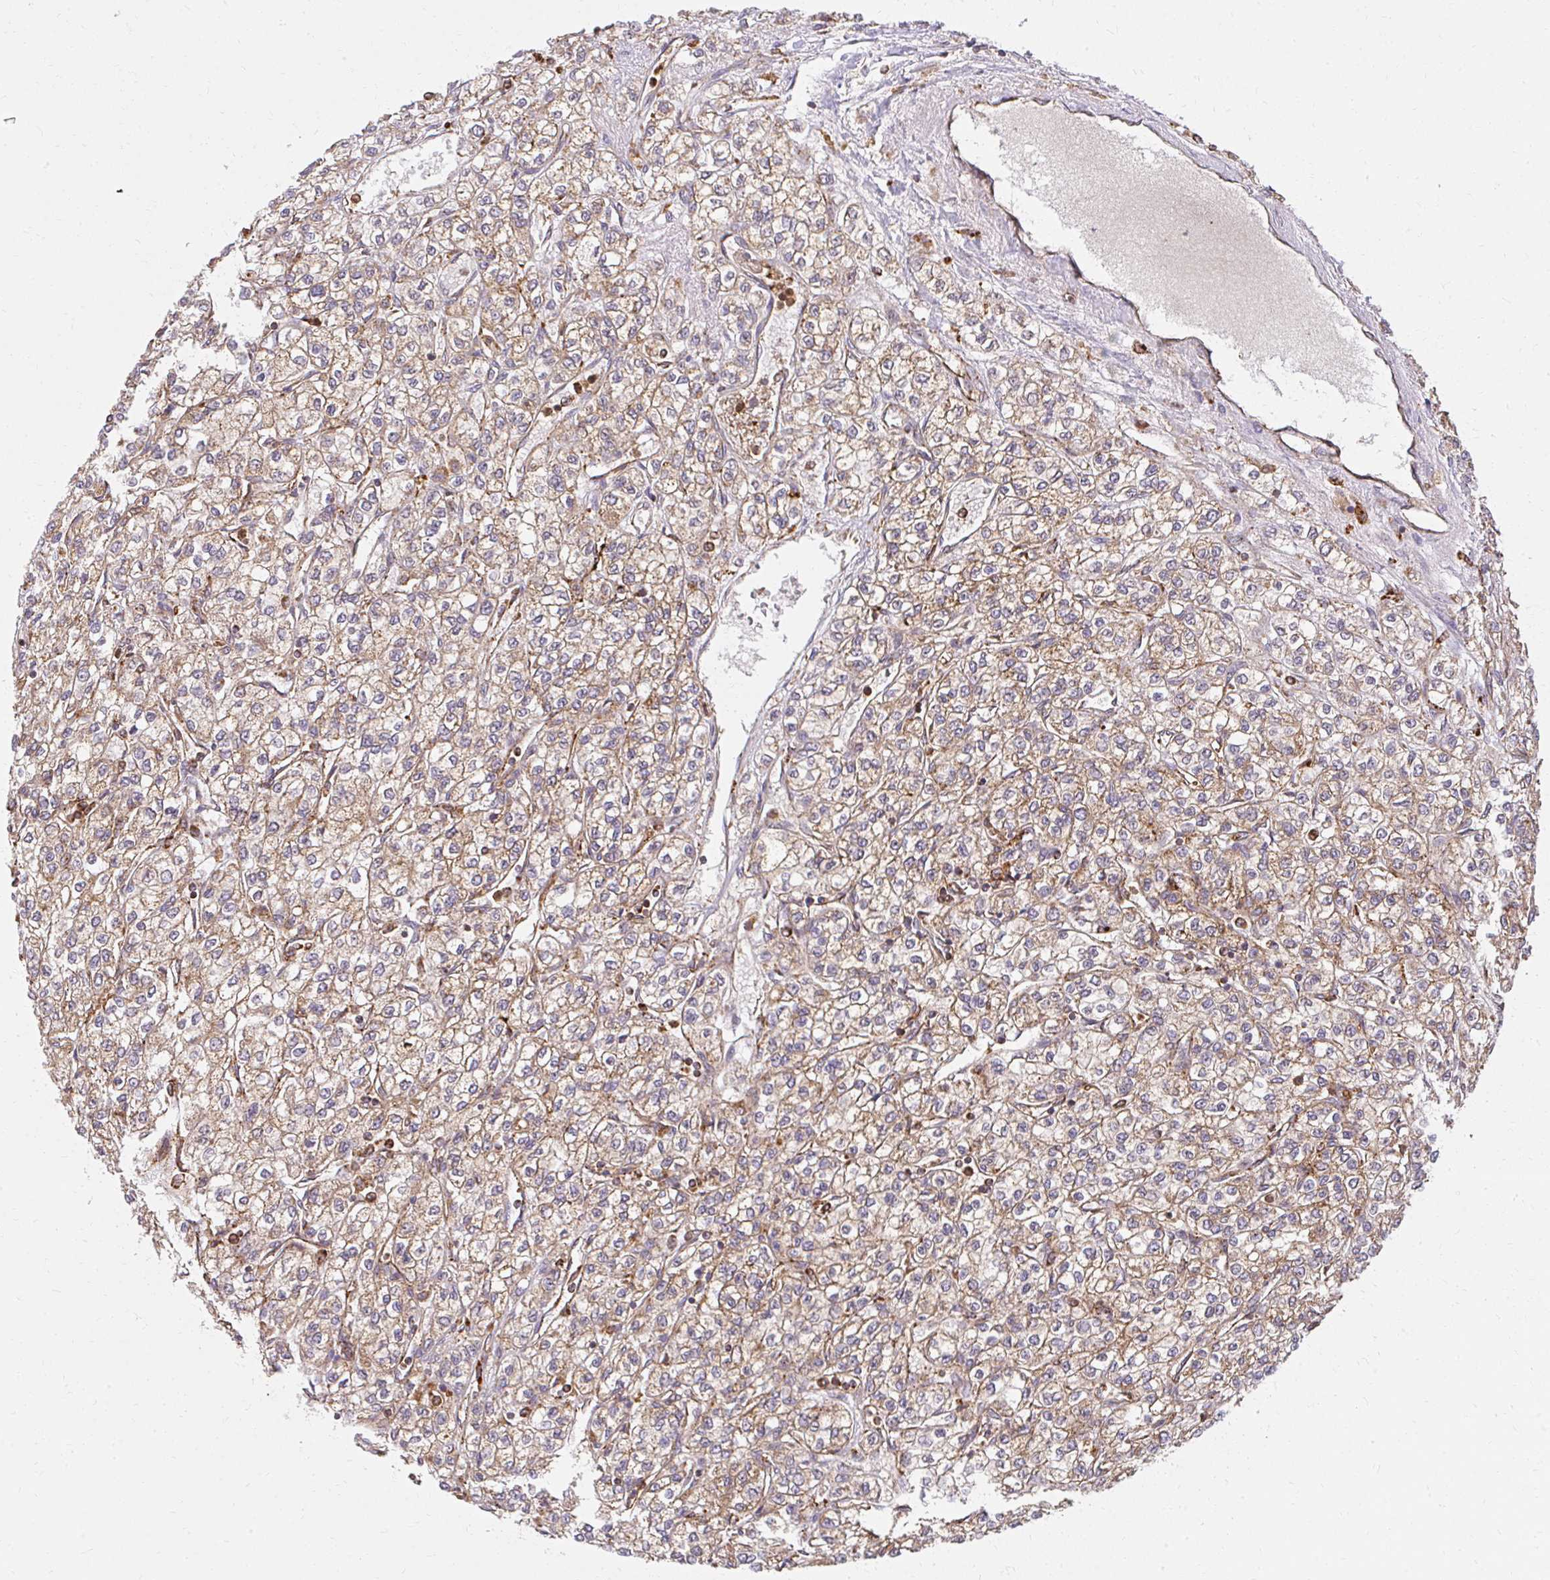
{"staining": {"intensity": "strong", "quantity": ">75%", "location": "cytoplasmic/membranous"}, "tissue": "renal cancer", "cell_type": "Tumor cells", "image_type": "cancer", "snomed": [{"axis": "morphology", "description": "Adenocarcinoma, NOS"}, {"axis": "topography", "description": "Kidney"}], "caption": "IHC staining of renal cancer (adenocarcinoma), which exhibits high levels of strong cytoplasmic/membranous positivity in approximately >75% of tumor cells indicating strong cytoplasmic/membranous protein positivity. The staining was performed using DAB (3,3'-diaminobenzidine) (brown) for protein detection and nuclei were counterstained in hematoxylin (blue).", "gene": "GNS", "patient": {"sex": "male", "age": 80}}